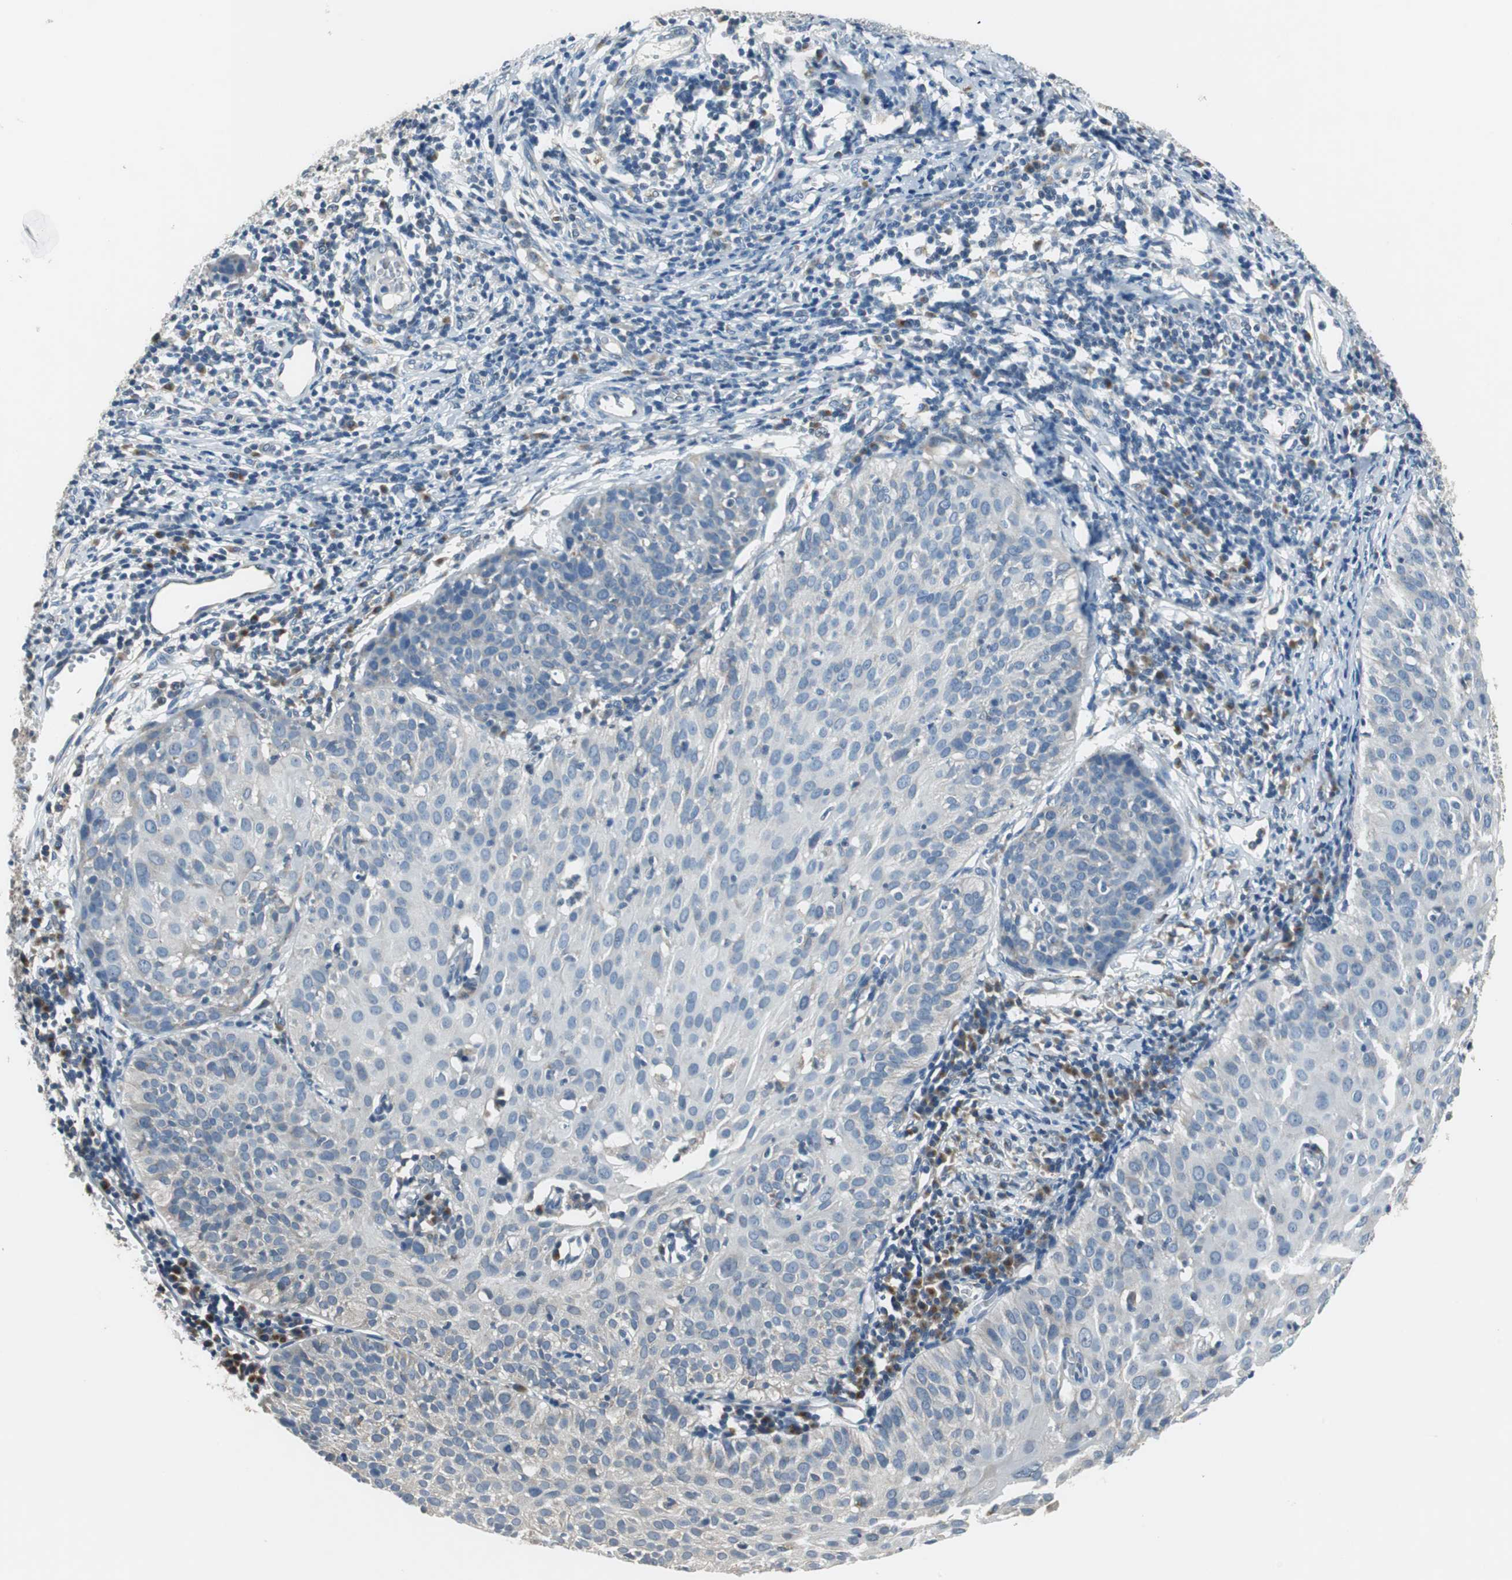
{"staining": {"intensity": "weak", "quantity": "<25%", "location": "cytoplasmic/membranous"}, "tissue": "cervical cancer", "cell_type": "Tumor cells", "image_type": "cancer", "snomed": [{"axis": "morphology", "description": "Squamous cell carcinoma, NOS"}, {"axis": "topography", "description": "Cervix"}], "caption": "Immunohistochemistry (IHC) of human cervical cancer (squamous cell carcinoma) demonstrates no positivity in tumor cells.", "gene": "PLAA", "patient": {"sex": "female", "age": 38}}